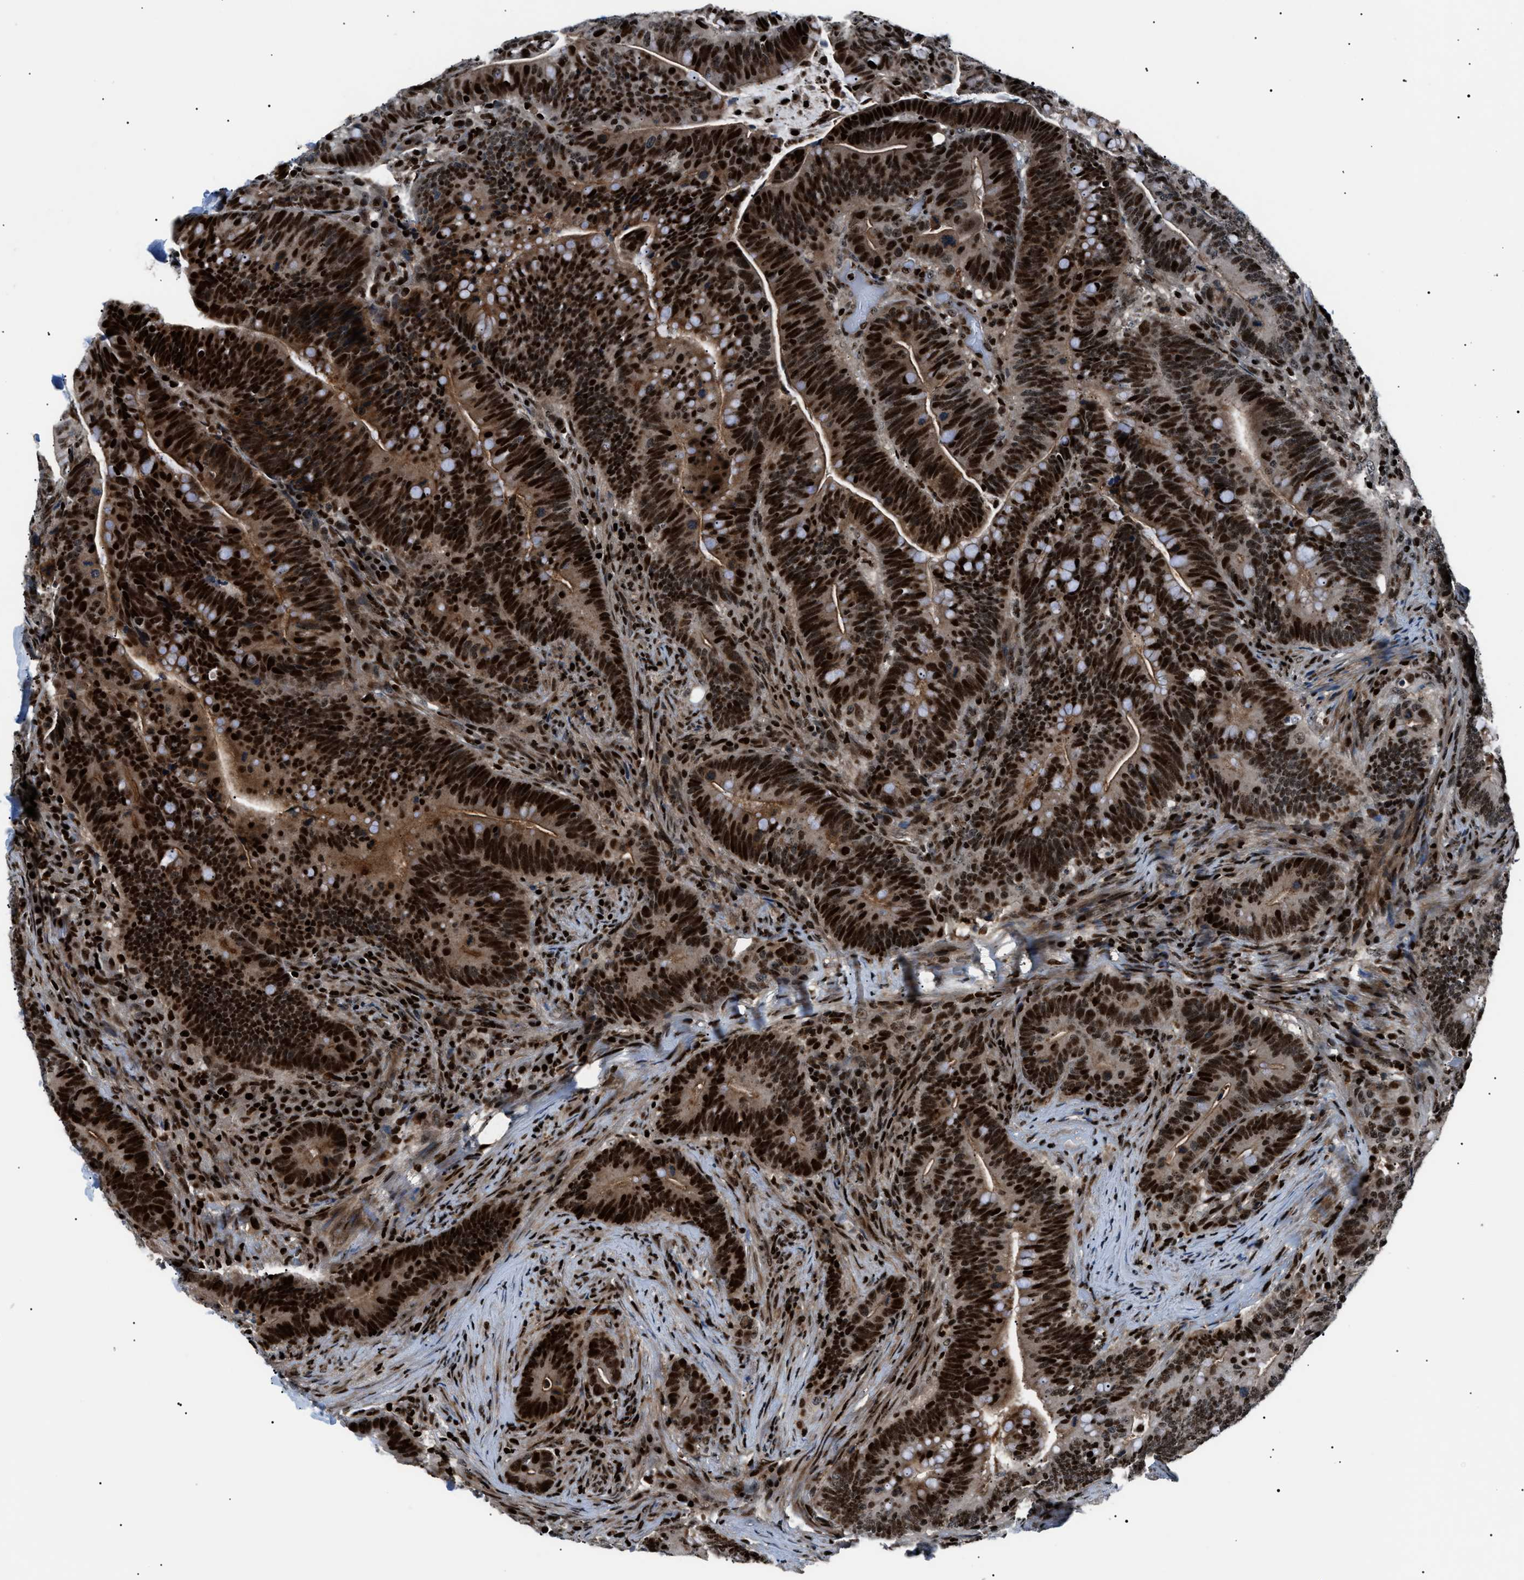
{"staining": {"intensity": "strong", "quantity": ">75%", "location": "cytoplasmic/membranous,nuclear"}, "tissue": "colorectal cancer", "cell_type": "Tumor cells", "image_type": "cancer", "snomed": [{"axis": "morphology", "description": "Normal tissue, NOS"}, {"axis": "morphology", "description": "Adenocarcinoma, NOS"}, {"axis": "topography", "description": "Colon"}], "caption": "Colorectal adenocarcinoma stained with a protein marker reveals strong staining in tumor cells.", "gene": "PRKX", "patient": {"sex": "female", "age": 66}}